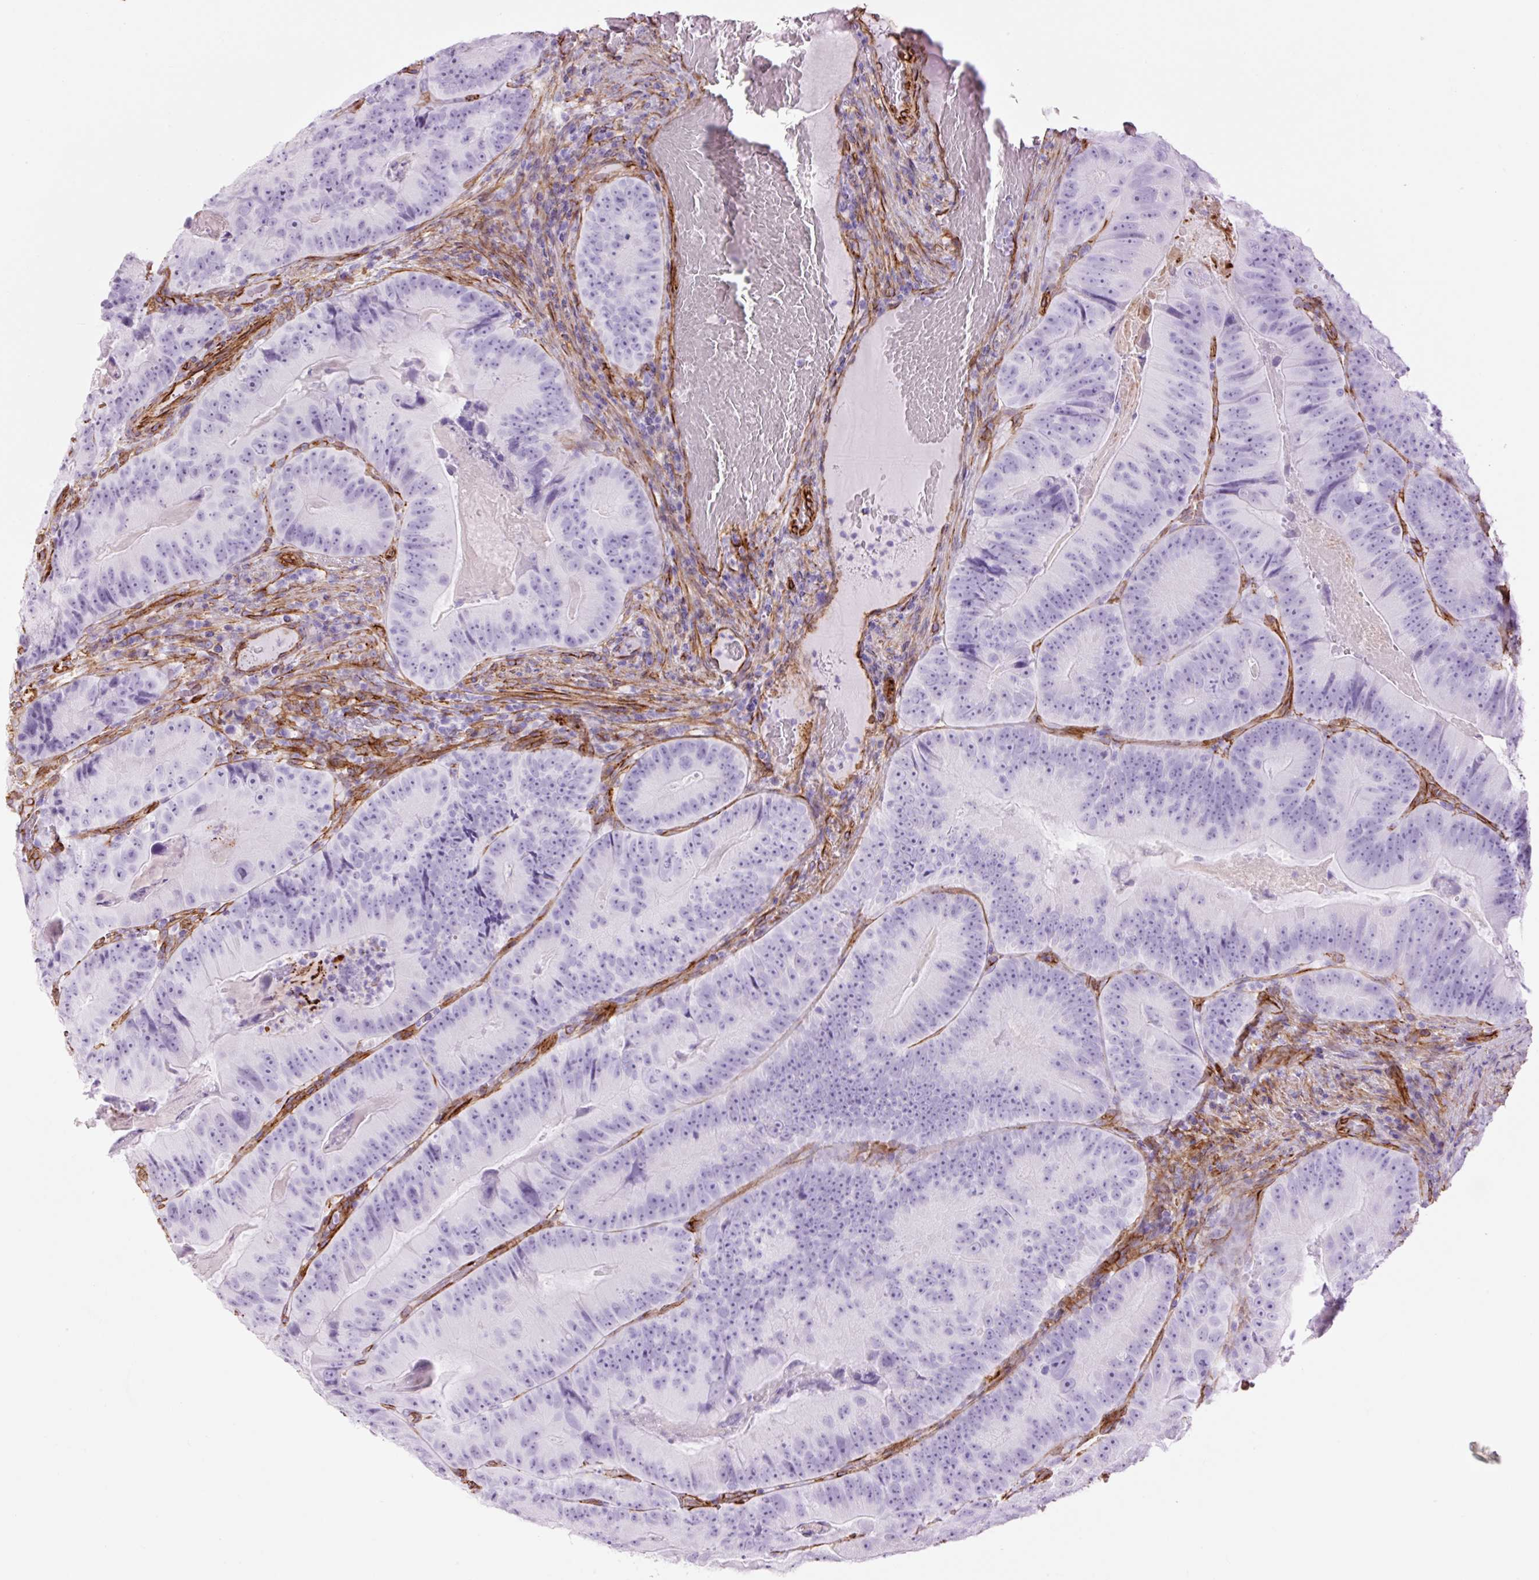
{"staining": {"intensity": "negative", "quantity": "none", "location": "none"}, "tissue": "colorectal cancer", "cell_type": "Tumor cells", "image_type": "cancer", "snomed": [{"axis": "morphology", "description": "Adenocarcinoma, NOS"}, {"axis": "topography", "description": "Colon"}], "caption": "A photomicrograph of colorectal cancer (adenocarcinoma) stained for a protein displays no brown staining in tumor cells.", "gene": "CAV1", "patient": {"sex": "female", "age": 86}}